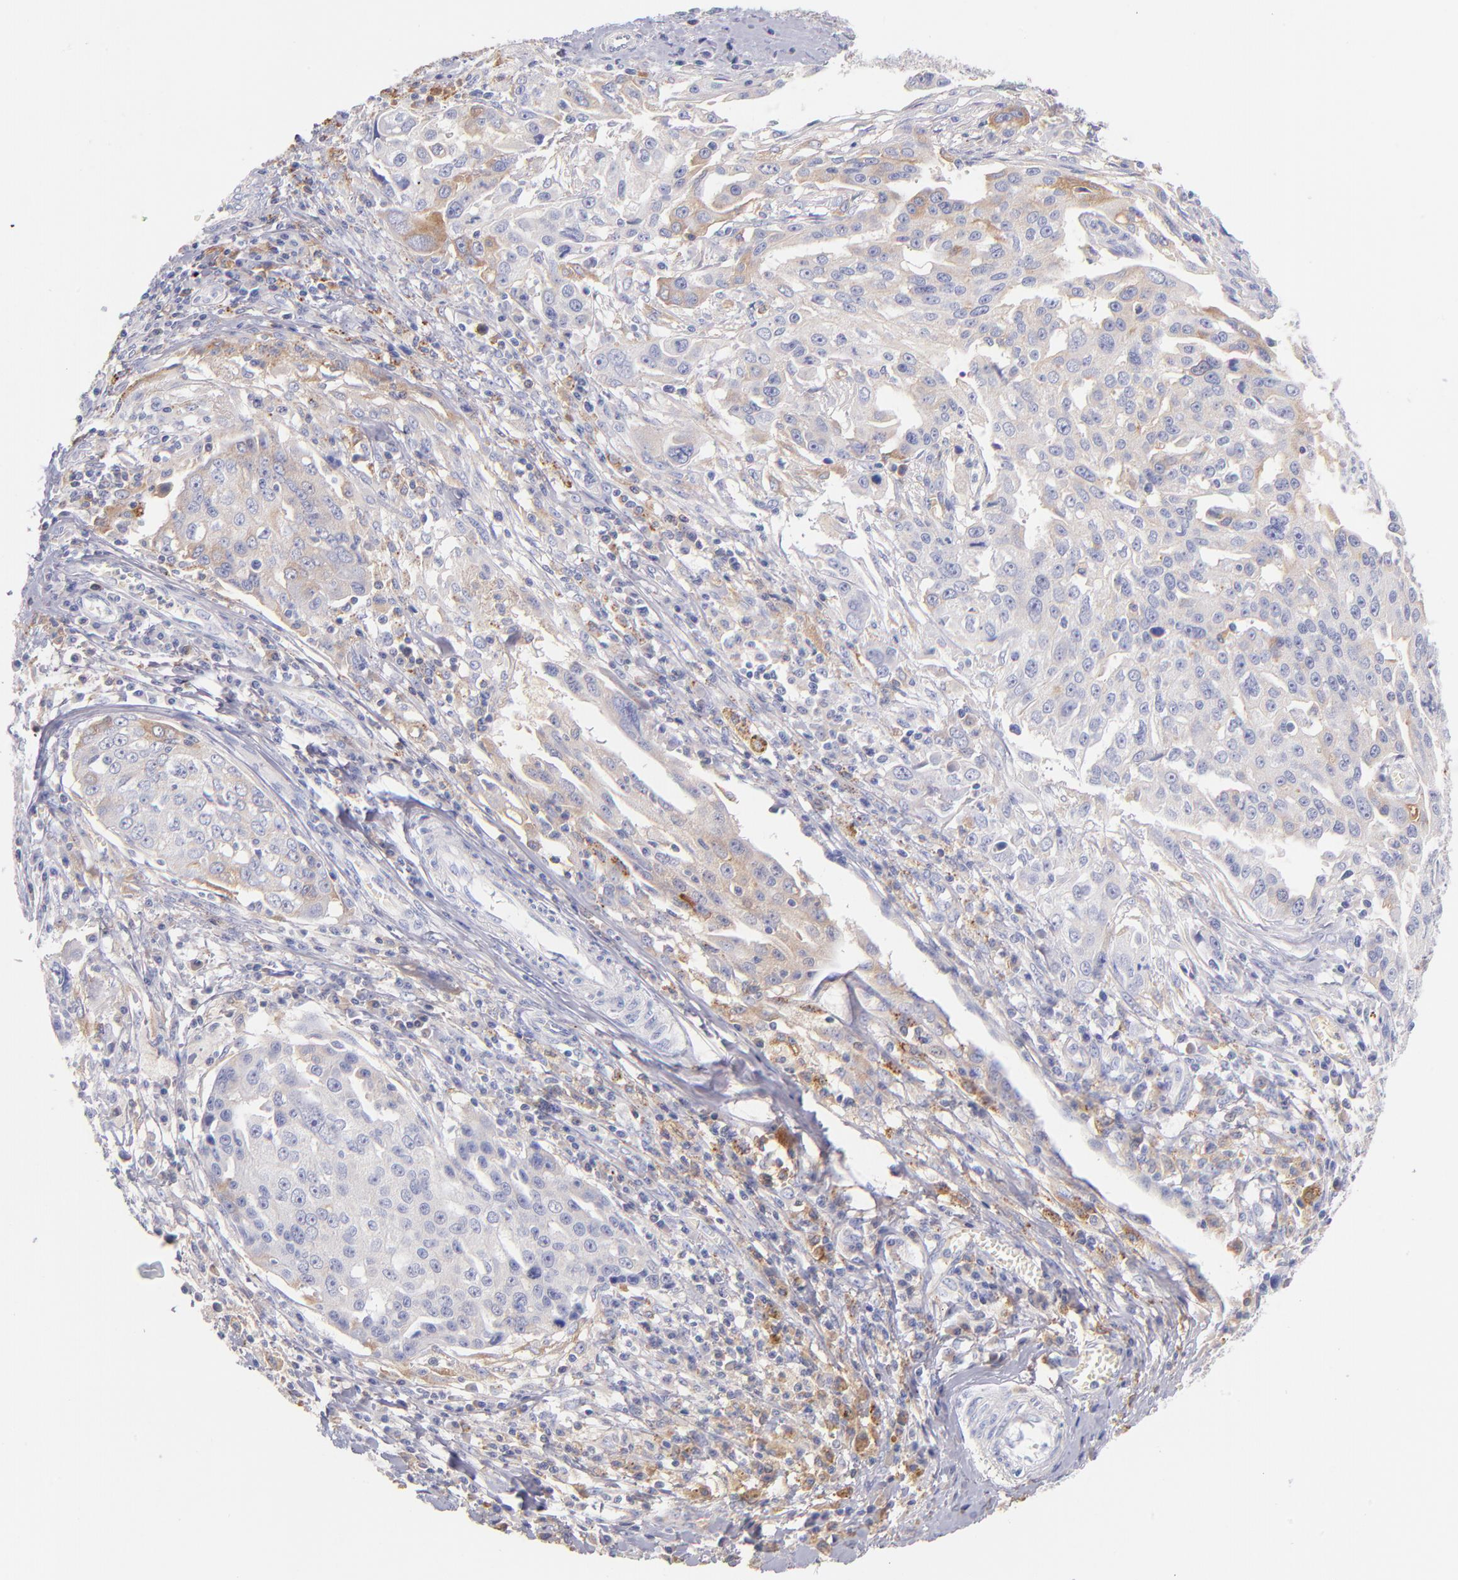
{"staining": {"intensity": "weak", "quantity": "<25%", "location": "cytoplasmic/membranous"}, "tissue": "ovarian cancer", "cell_type": "Tumor cells", "image_type": "cancer", "snomed": [{"axis": "morphology", "description": "Carcinoma, endometroid"}, {"axis": "topography", "description": "Ovary"}], "caption": "DAB immunohistochemical staining of endometroid carcinoma (ovarian) reveals no significant expression in tumor cells. (Brightfield microscopy of DAB (3,3'-diaminobenzidine) immunohistochemistry (IHC) at high magnification).", "gene": "HP", "patient": {"sex": "female", "age": 75}}